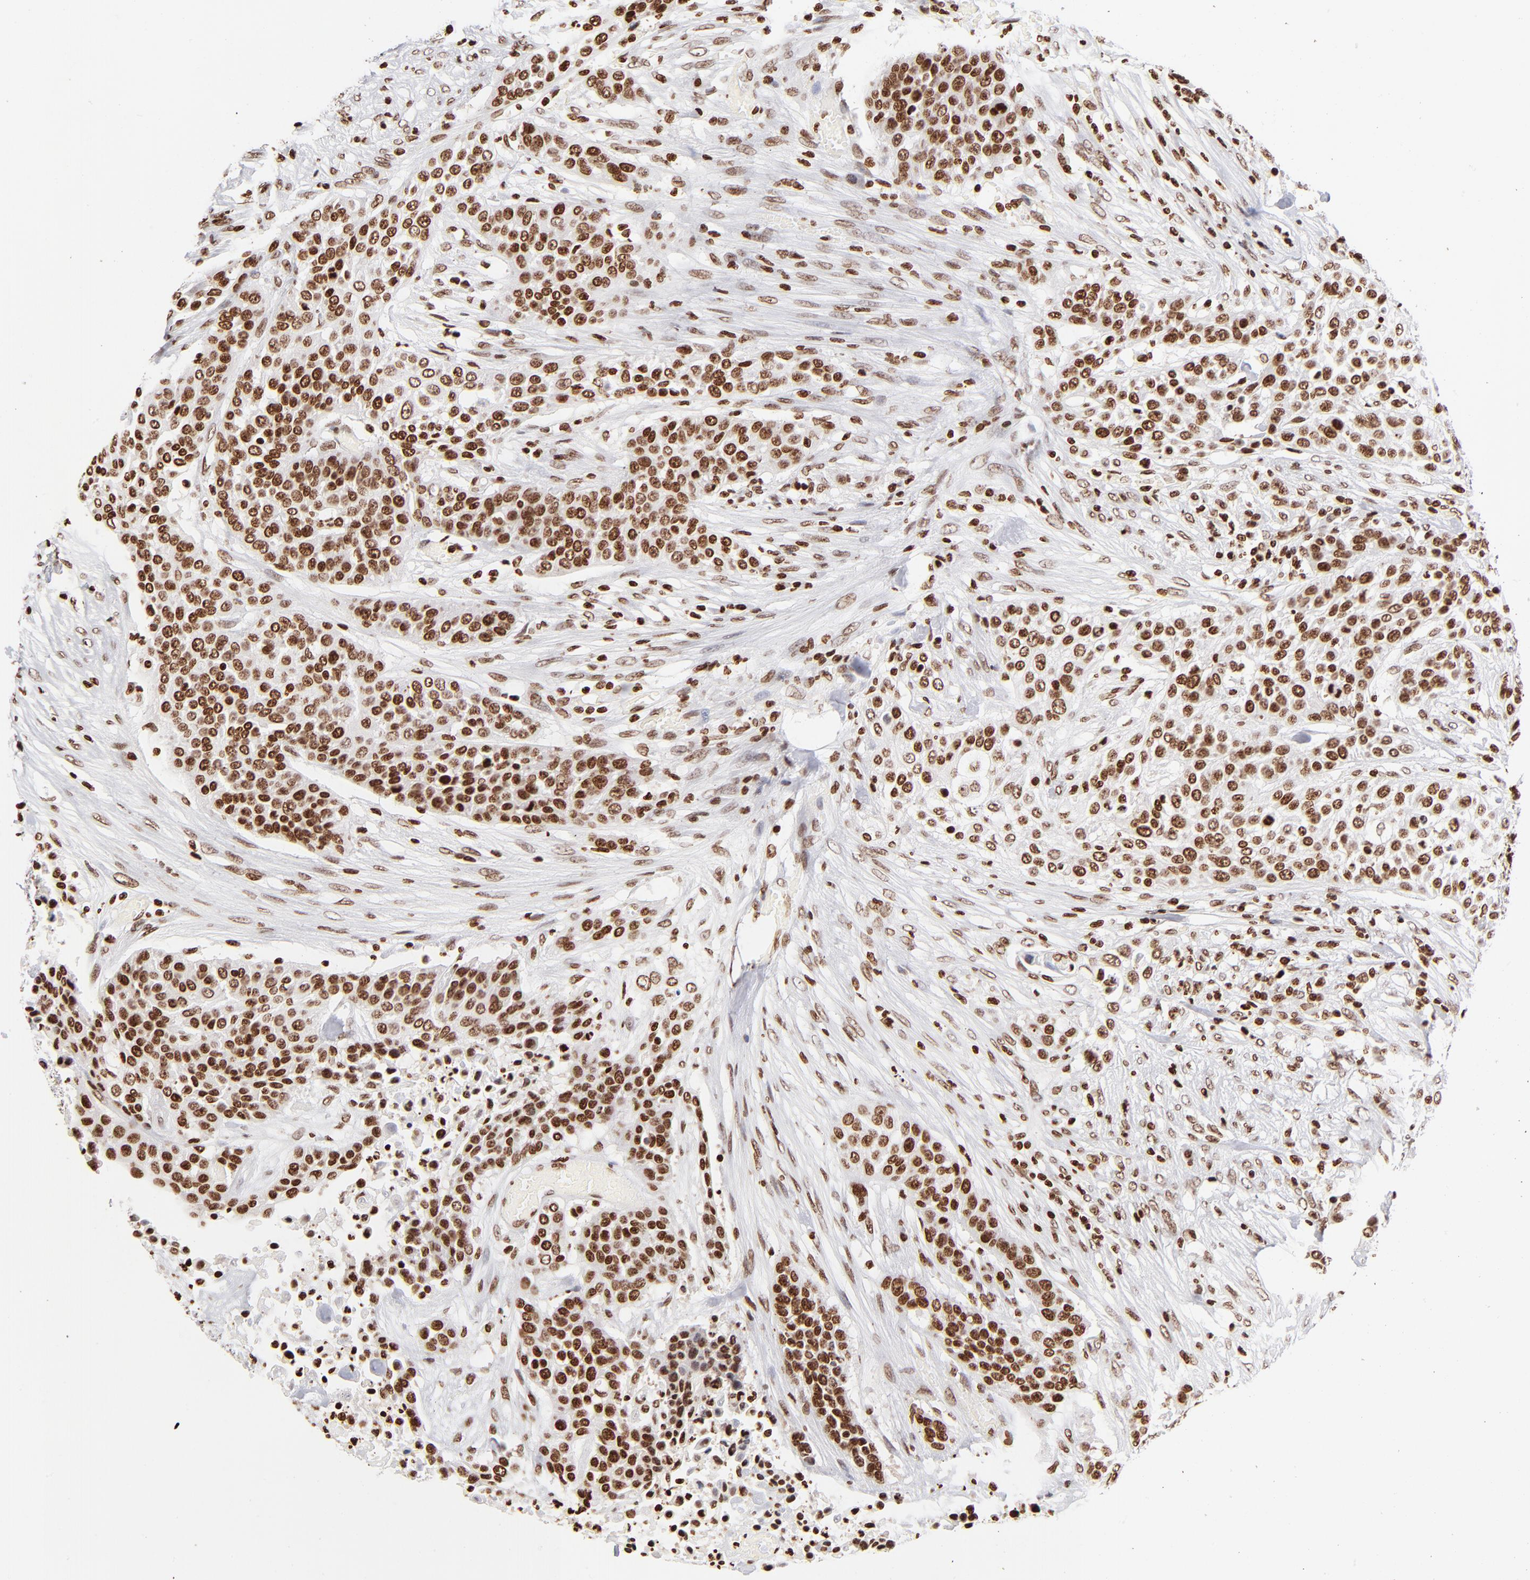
{"staining": {"intensity": "strong", "quantity": ">75%", "location": "nuclear"}, "tissue": "urothelial cancer", "cell_type": "Tumor cells", "image_type": "cancer", "snomed": [{"axis": "morphology", "description": "Urothelial carcinoma, High grade"}, {"axis": "topography", "description": "Urinary bladder"}], "caption": "A brown stain labels strong nuclear expression of a protein in human urothelial carcinoma (high-grade) tumor cells.", "gene": "RTL4", "patient": {"sex": "male", "age": 74}}